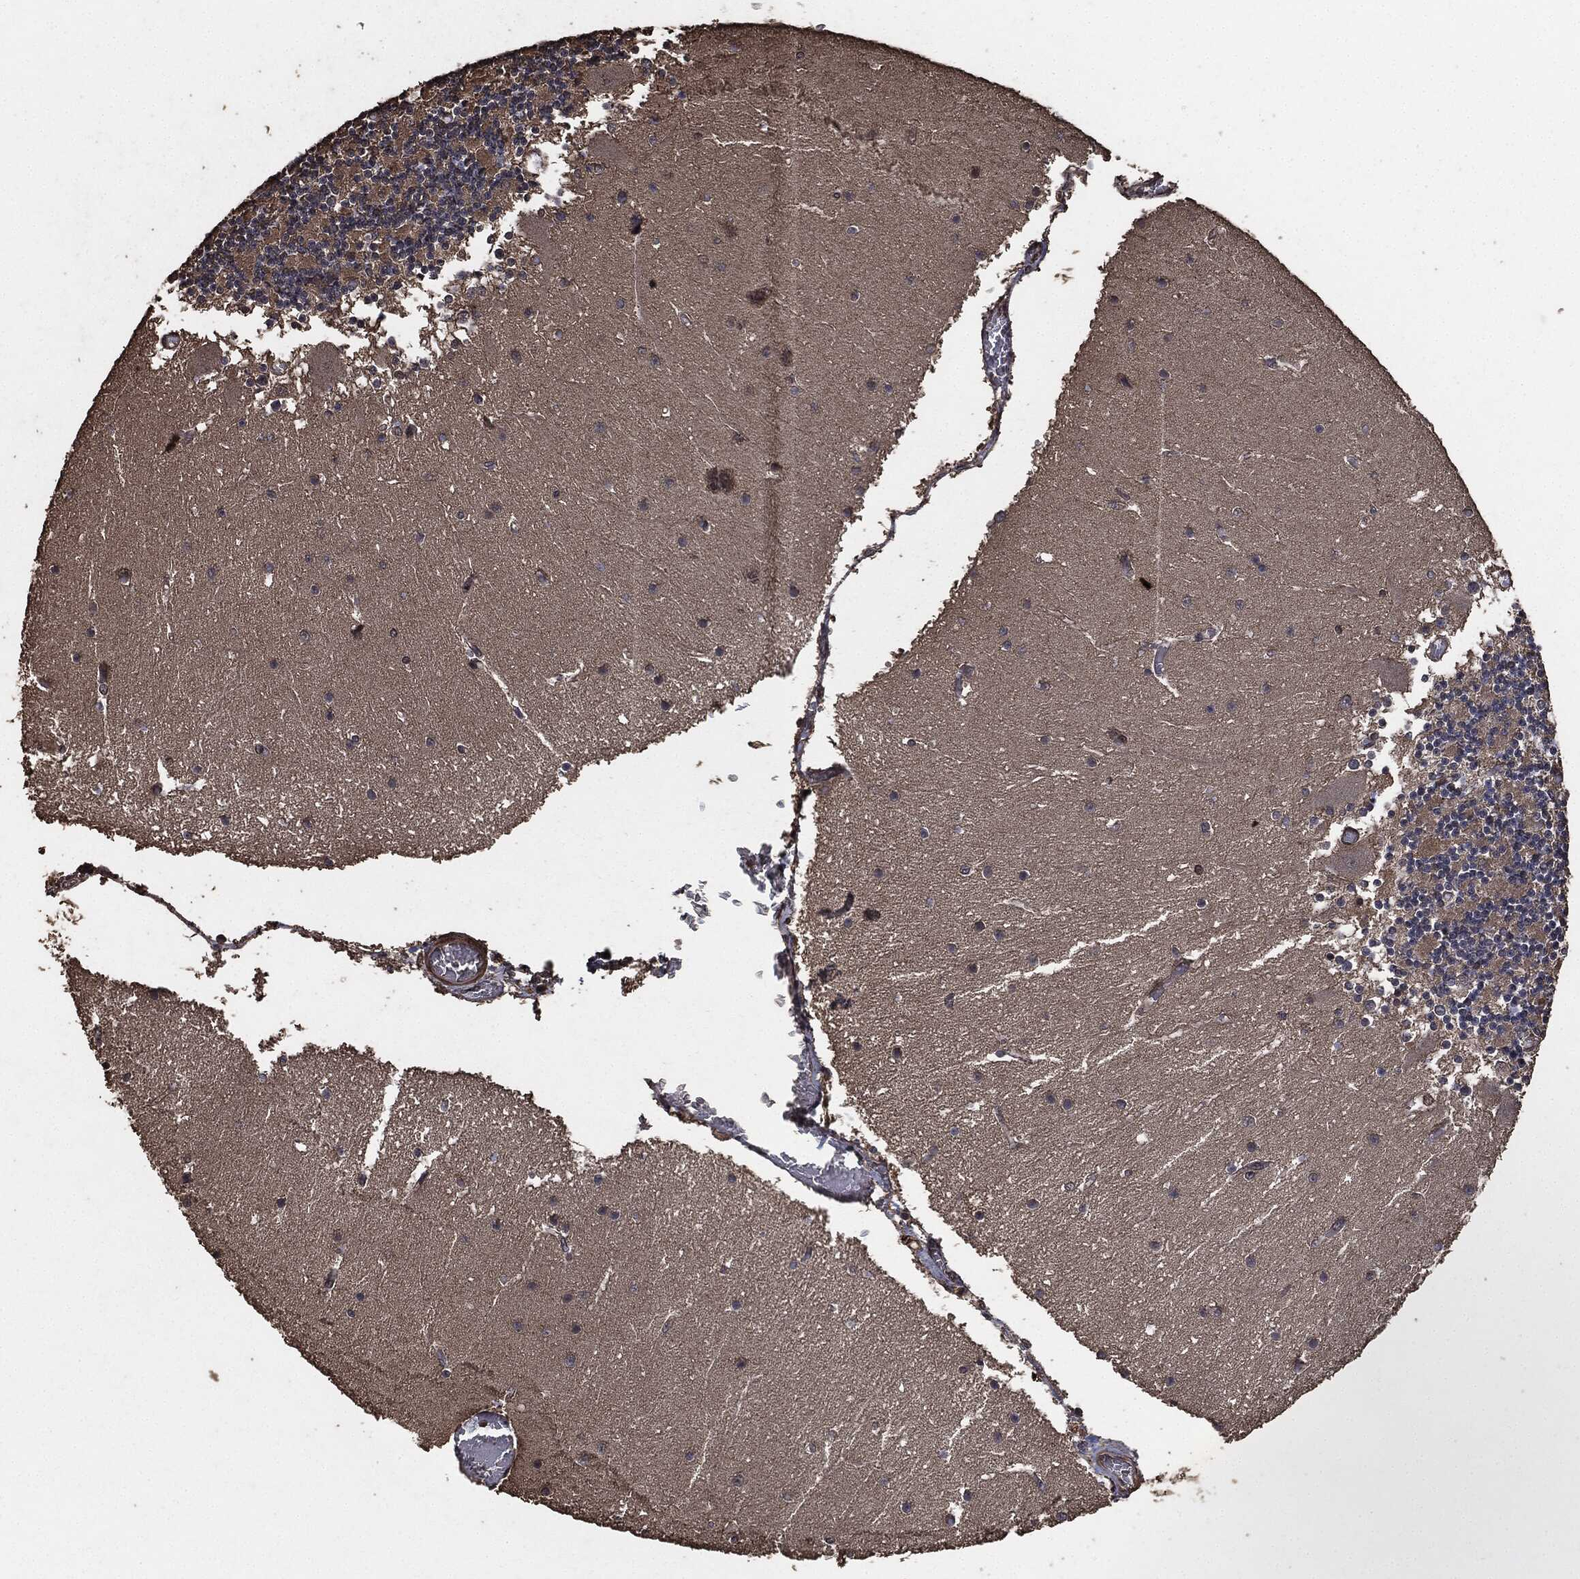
{"staining": {"intensity": "negative", "quantity": "none", "location": "none"}, "tissue": "cerebellum", "cell_type": "Cells in granular layer", "image_type": "normal", "snomed": [{"axis": "morphology", "description": "Normal tissue, NOS"}, {"axis": "topography", "description": "Cerebellum"}], "caption": "Cerebellum stained for a protein using immunohistochemistry reveals no expression cells in granular layer.", "gene": "AKT1S1", "patient": {"sex": "female", "age": 28}}